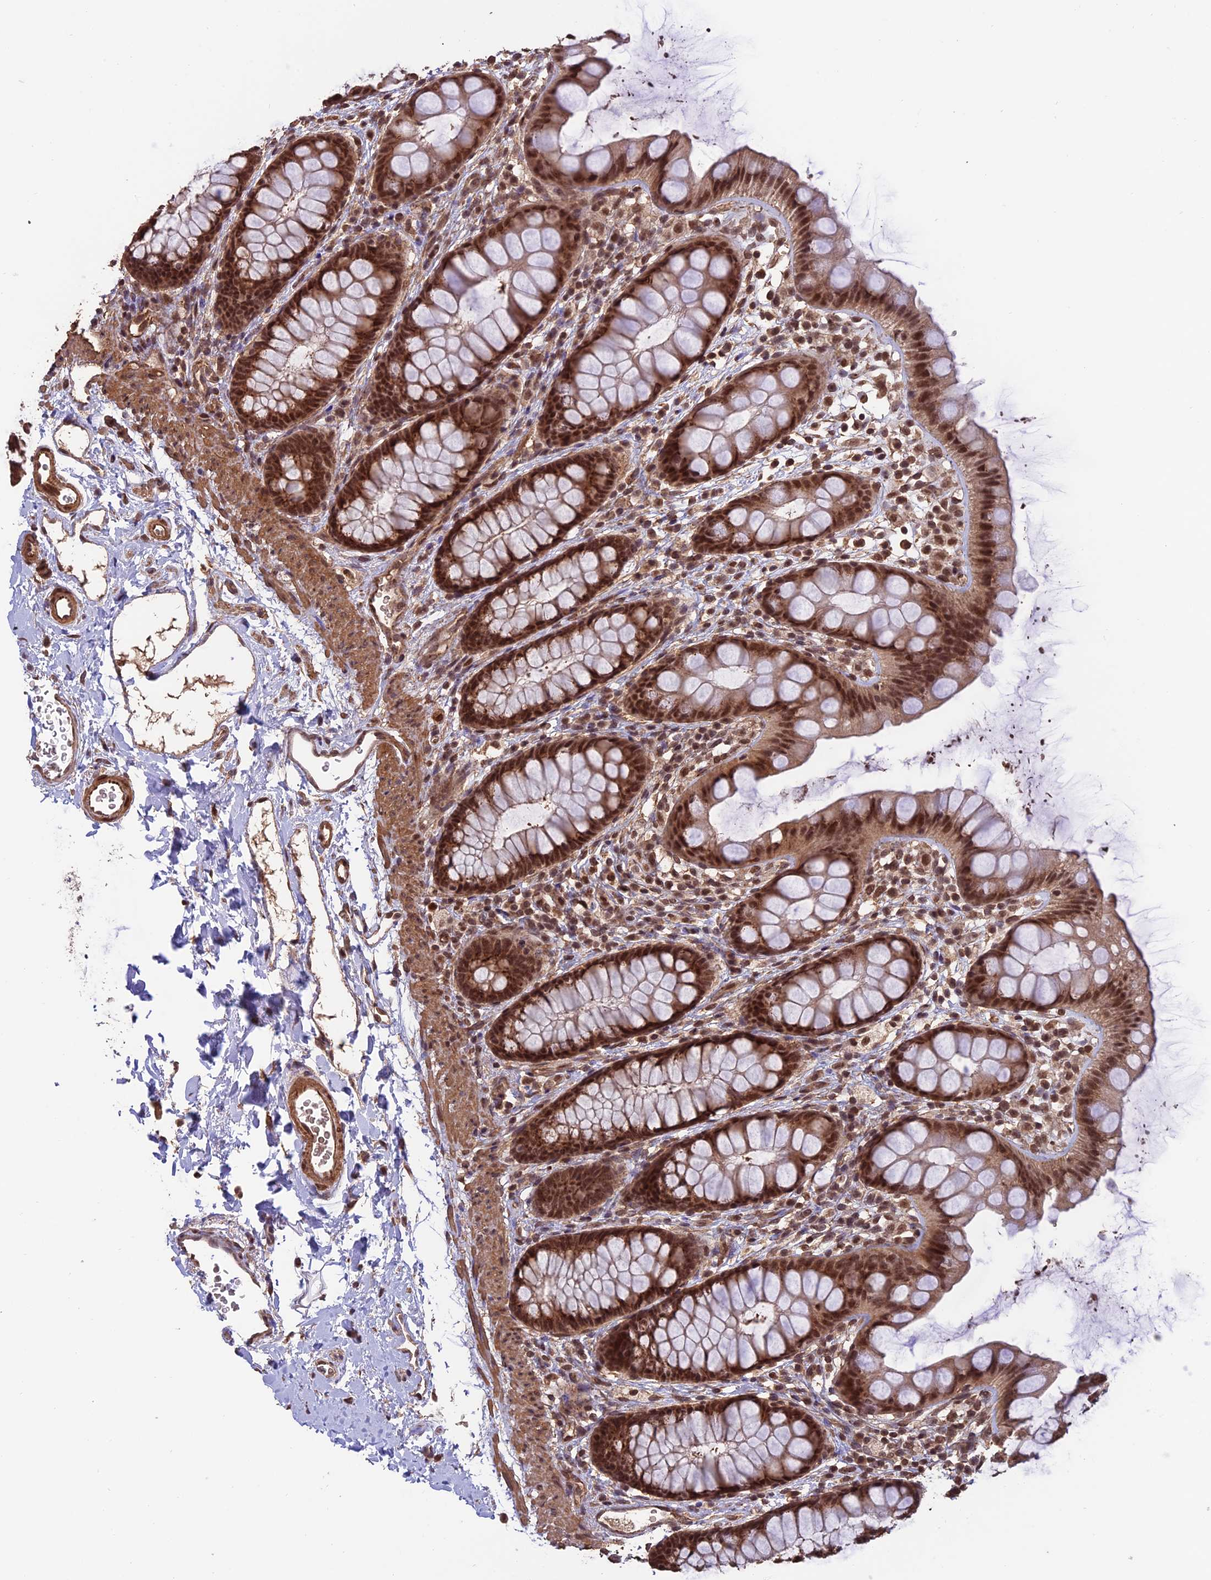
{"staining": {"intensity": "strong", "quantity": ">75%", "location": "nuclear"}, "tissue": "rectum", "cell_type": "Glandular cells", "image_type": "normal", "snomed": [{"axis": "morphology", "description": "Normal tissue, NOS"}, {"axis": "topography", "description": "Rectum"}], "caption": "A brown stain shows strong nuclear staining of a protein in glandular cells of unremarkable human rectum. (Brightfield microscopy of DAB IHC at high magnification).", "gene": "CABIN1", "patient": {"sex": "female", "age": 65}}